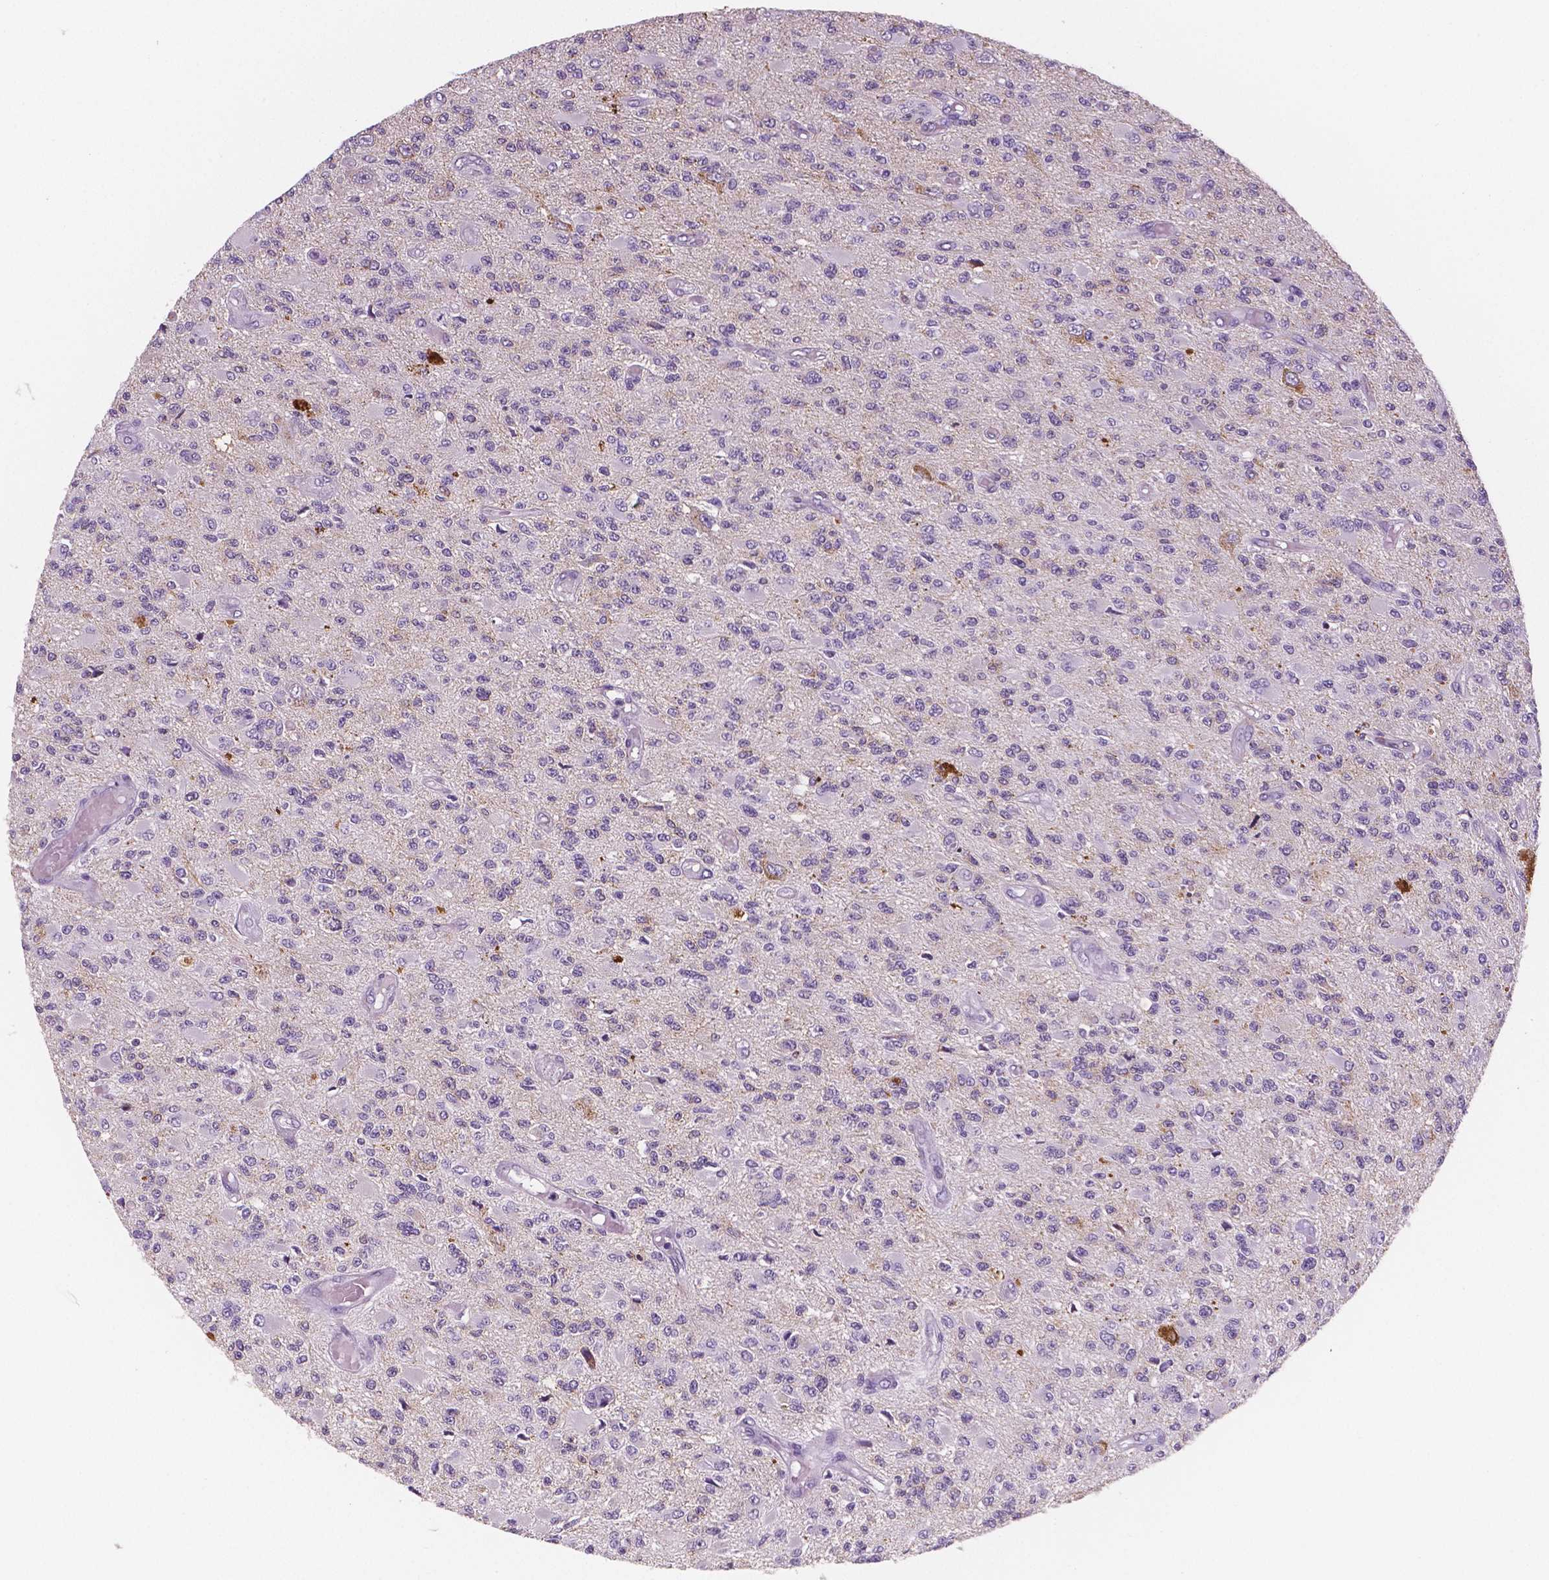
{"staining": {"intensity": "negative", "quantity": "none", "location": "none"}, "tissue": "glioma", "cell_type": "Tumor cells", "image_type": "cancer", "snomed": [{"axis": "morphology", "description": "Glioma, malignant, High grade"}, {"axis": "topography", "description": "Brain"}], "caption": "There is no significant staining in tumor cells of malignant high-grade glioma.", "gene": "TSPAN7", "patient": {"sex": "female", "age": 63}}